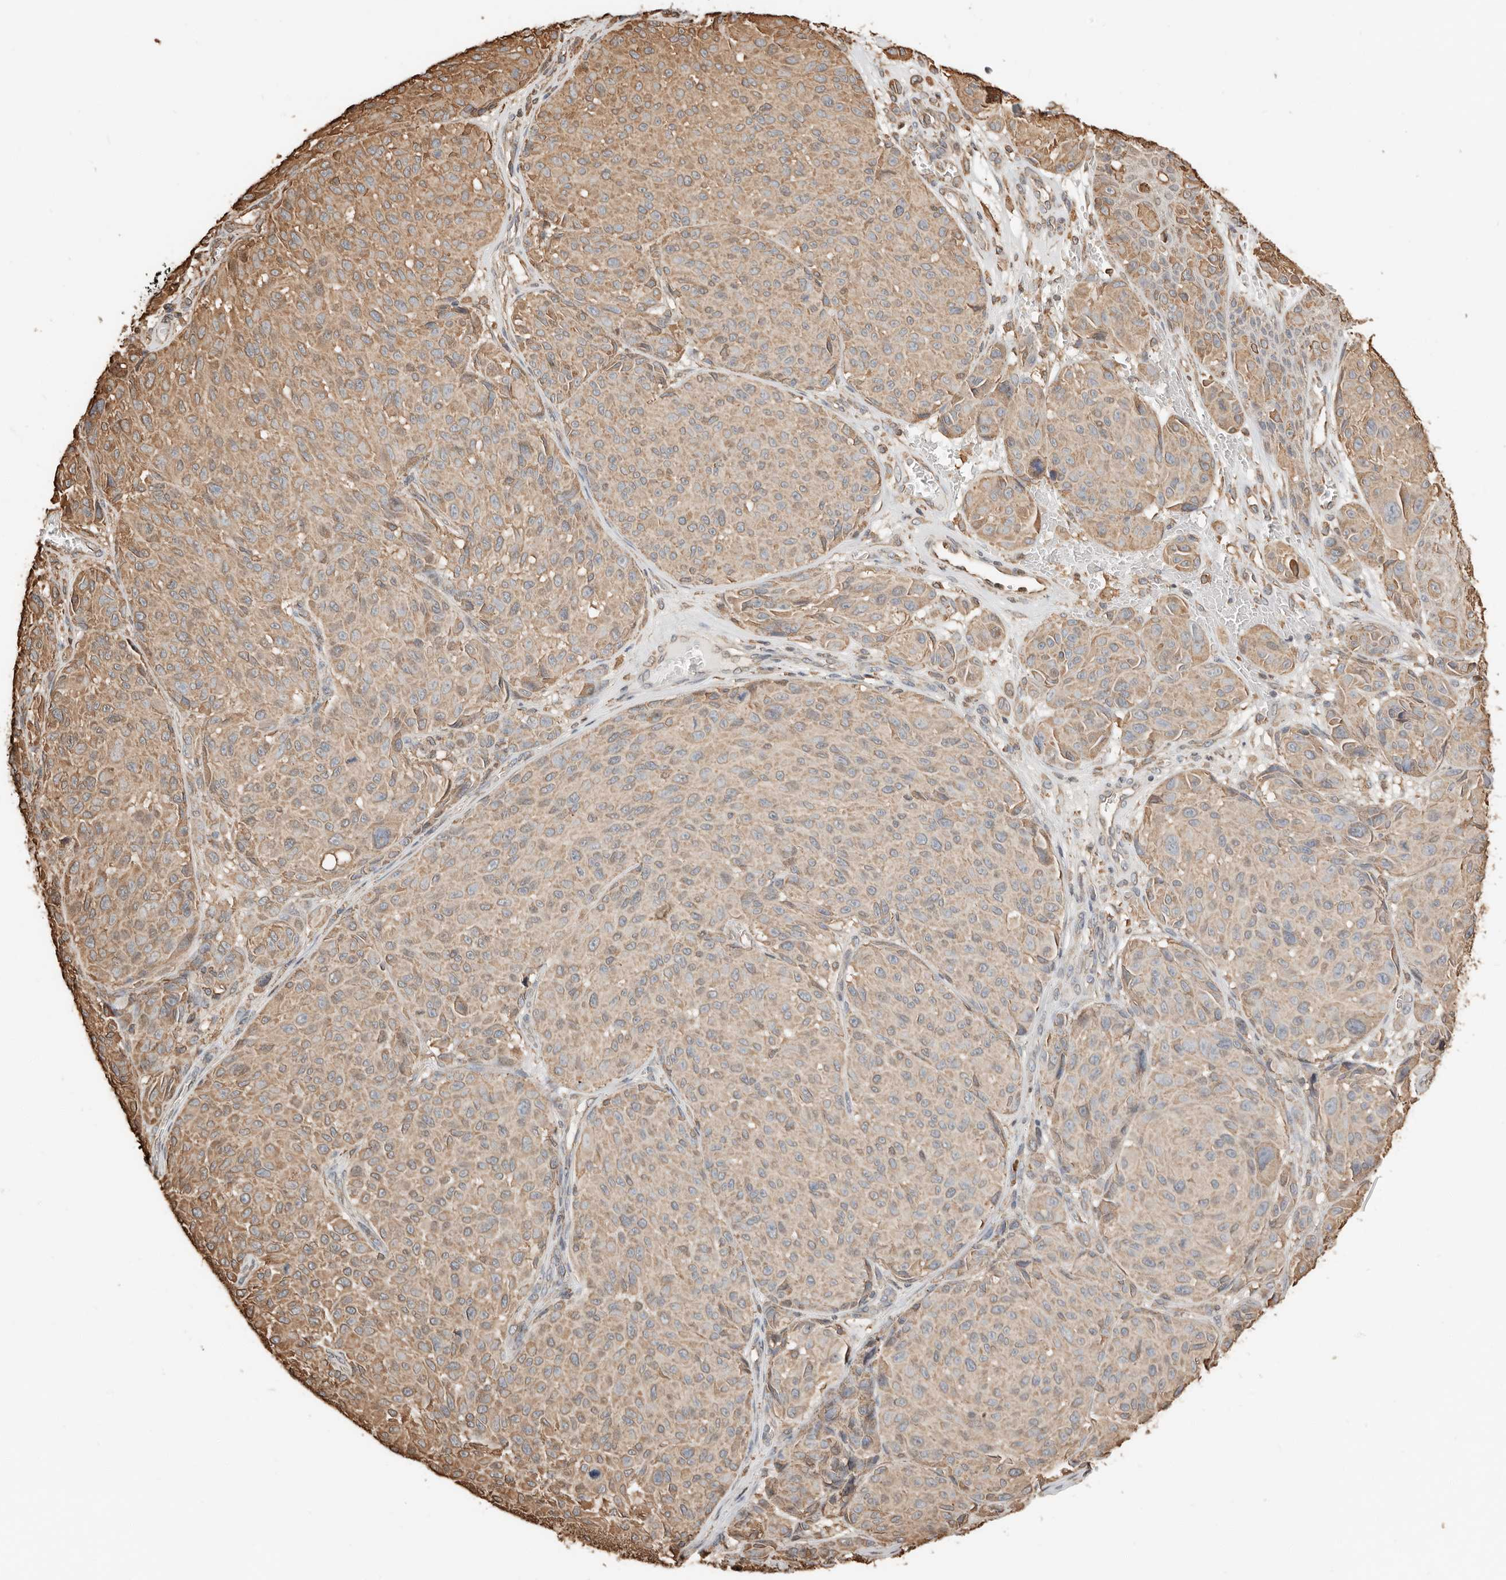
{"staining": {"intensity": "moderate", "quantity": "<25%", "location": "cytoplasmic/membranous"}, "tissue": "melanoma", "cell_type": "Tumor cells", "image_type": "cancer", "snomed": [{"axis": "morphology", "description": "Malignant melanoma, NOS"}, {"axis": "topography", "description": "Skin"}], "caption": "IHC (DAB (3,3'-diaminobenzidine)) staining of malignant melanoma demonstrates moderate cytoplasmic/membranous protein expression in about <25% of tumor cells.", "gene": "ARHGEF10L", "patient": {"sex": "male", "age": 83}}